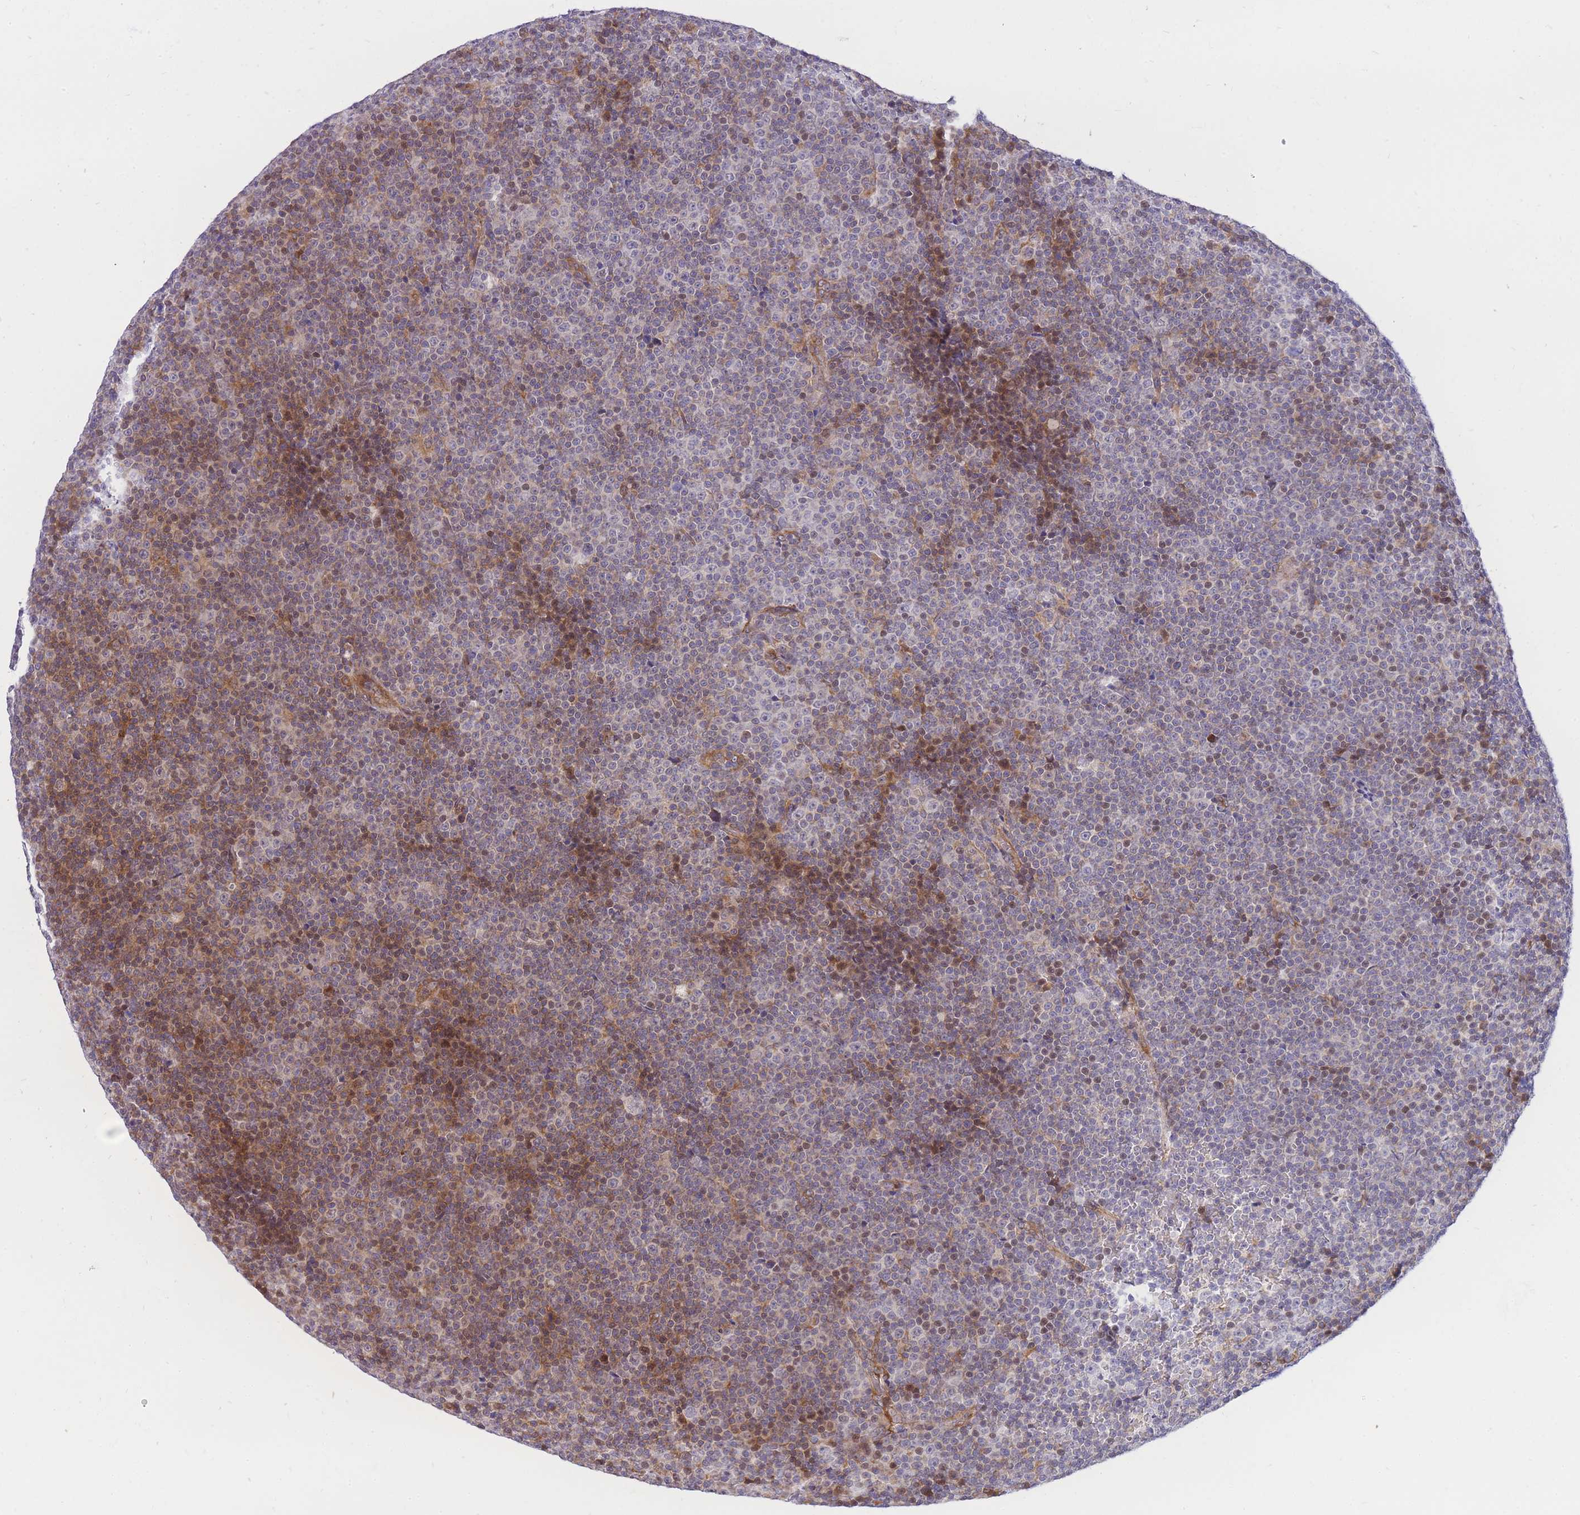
{"staining": {"intensity": "moderate", "quantity": "<25%", "location": "cytoplasmic/membranous,nuclear"}, "tissue": "lymphoma", "cell_type": "Tumor cells", "image_type": "cancer", "snomed": [{"axis": "morphology", "description": "Malignant lymphoma, non-Hodgkin's type, Low grade"}, {"axis": "topography", "description": "Lymph node"}], "caption": "Immunohistochemical staining of human low-grade malignant lymphoma, non-Hodgkin's type displays moderate cytoplasmic/membranous and nuclear protein positivity in approximately <25% of tumor cells.", "gene": "S100PBP", "patient": {"sex": "female", "age": 67}}